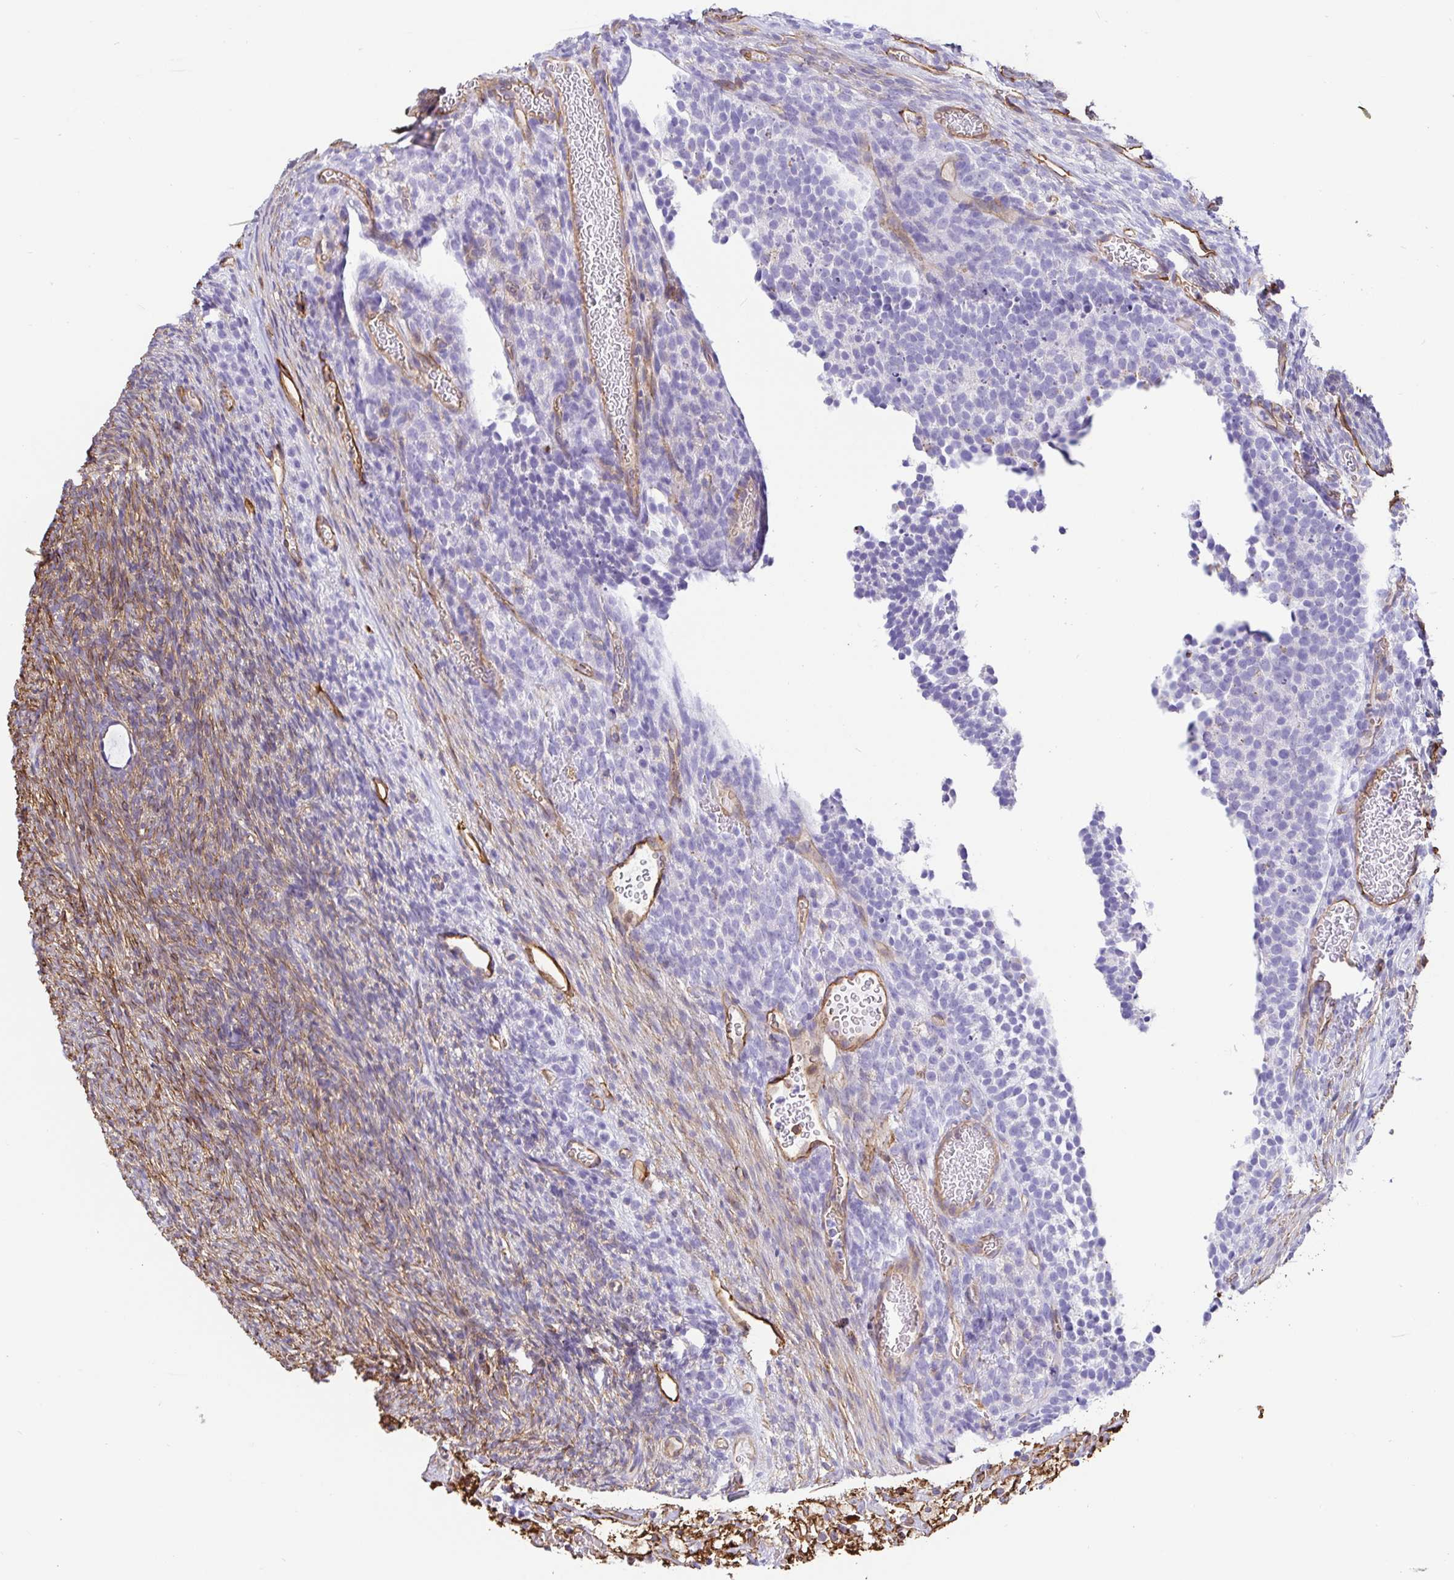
{"staining": {"intensity": "negative", "quantity": "none", "location": "none"}, "tissue": "ovary", "cell_type": "Follicle cells", "image_type": "normal", "snomed": [{"axis": "morphology", "description": "Normal tissue, NOS"}, {"axis": "topography", "description": "Ovary"}], "caption": "High power microscopy photomicrograph of an IHC image of normal ovary, revealing no significant staining in follicle cells.", "gene": "ANXA2", "patient": {"sex": "female", "age": 34}}